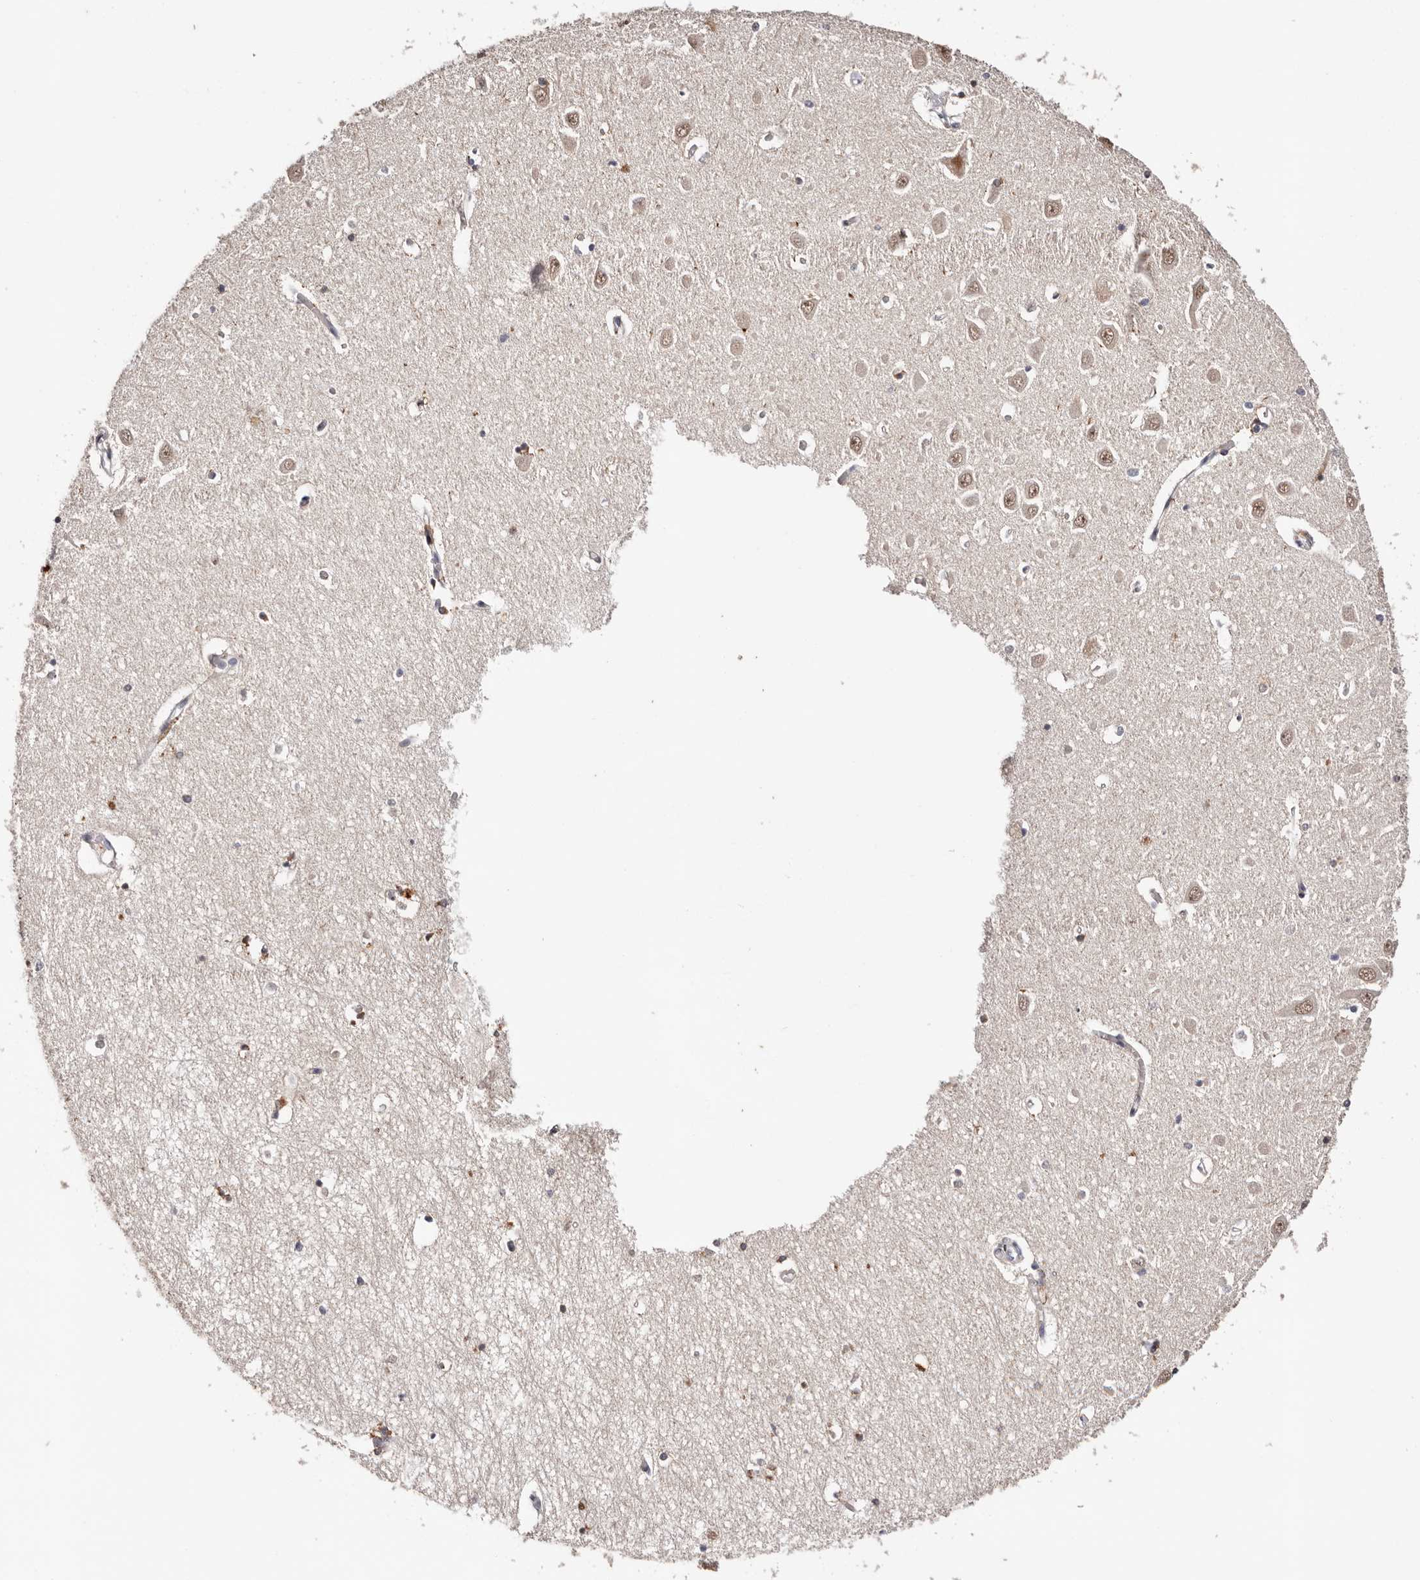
{"staining": {"intensity": "moderate", "quantity": "<25%", "location": "cytoplasmic/membranous"}, "tissue": "hippocampus", "cell_type": "Glial cells", "image_type": "normal", "snomed": [{"axis": "morphology", "description": "Normal tissue, NOS"}, {"axis": "topography", "description": "Hippocampus"}], "caption": "Protein expression analysis of unremarkable hippocampus reveals moderate cytoplasmic/membranous positivity in approximately <25% of glial cells.", "gene": "TYW3", "patient": {"sex": "male", "age": 70}}